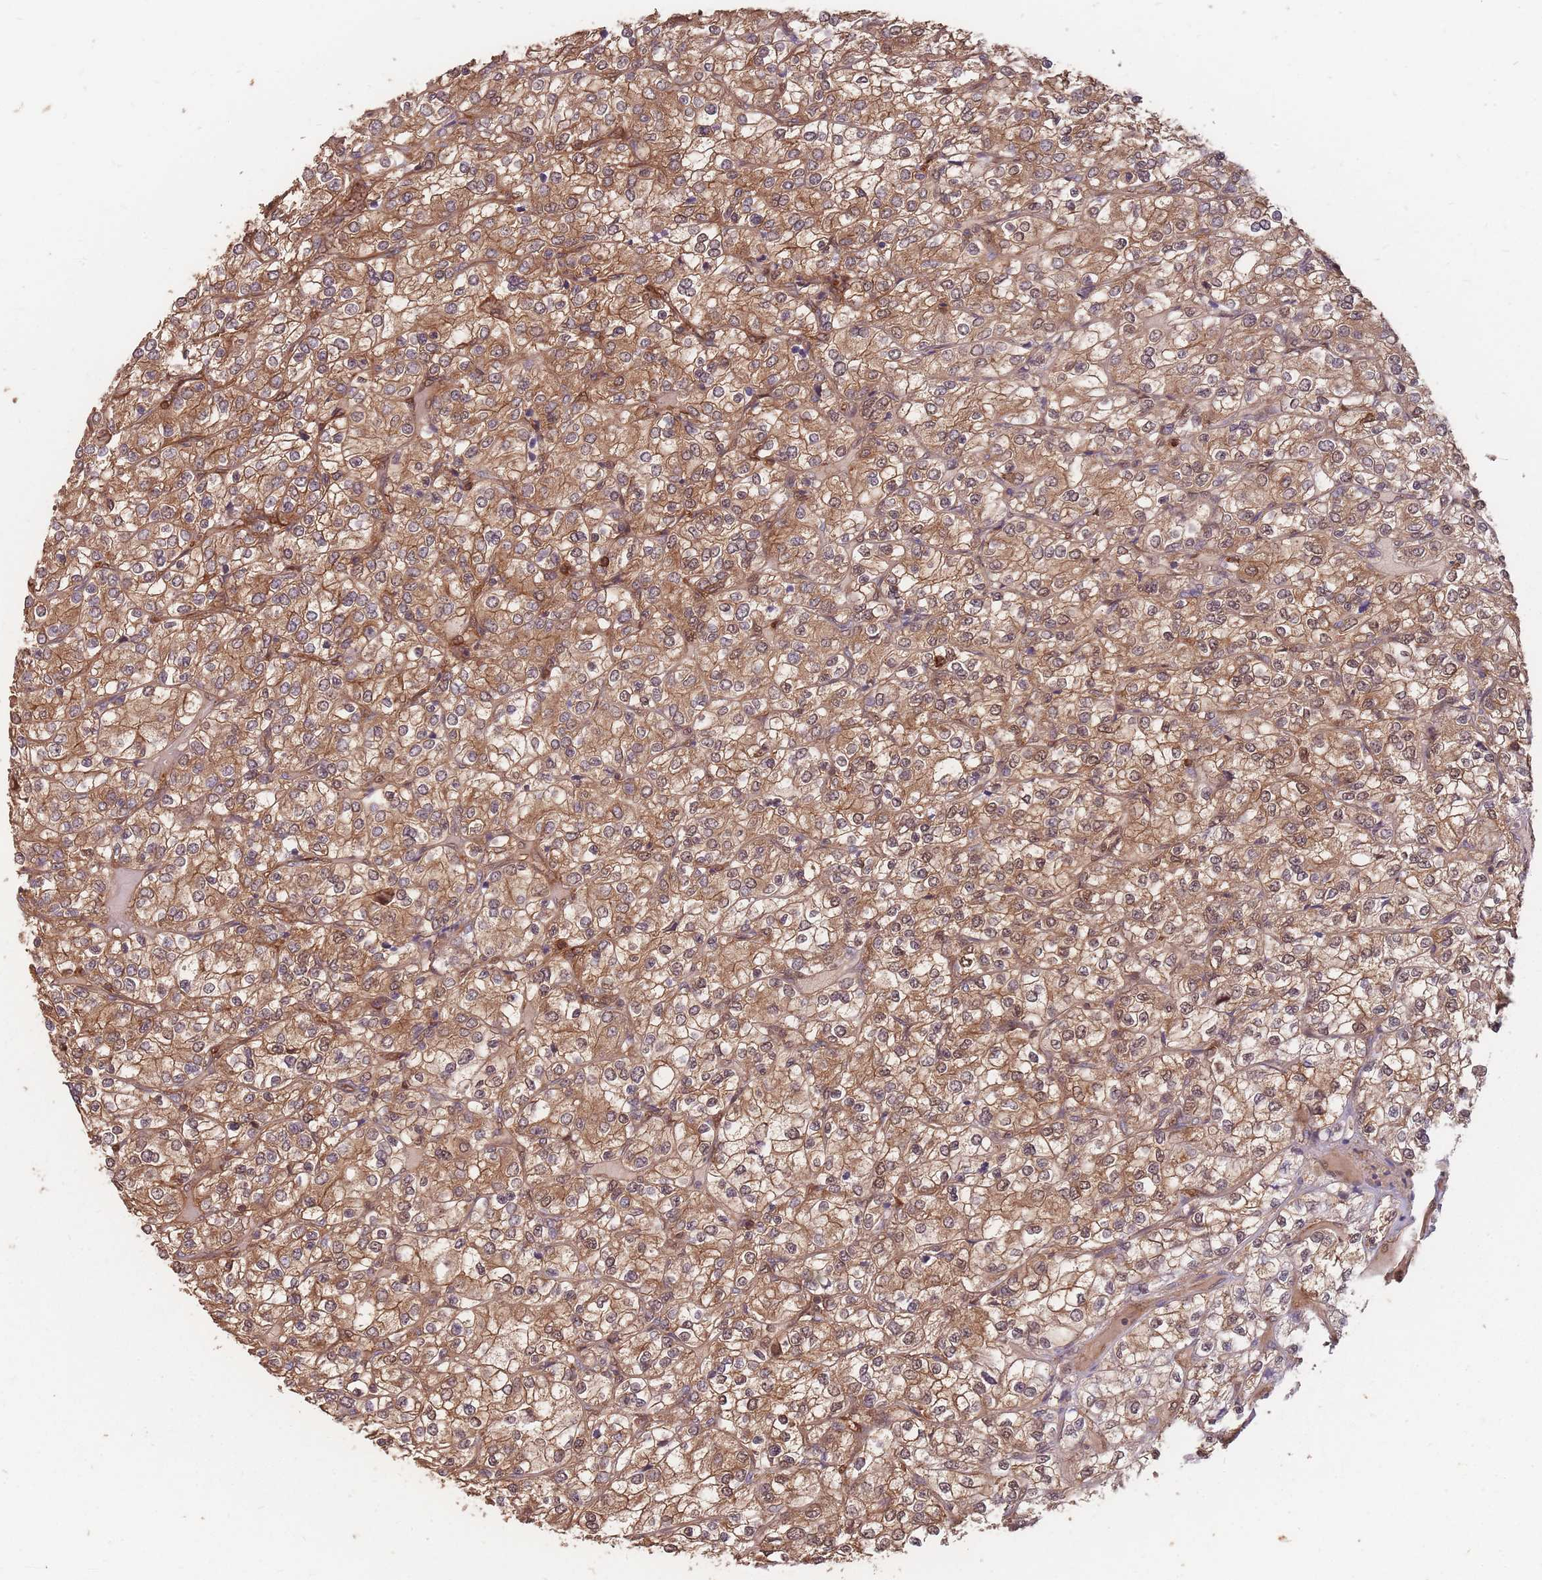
{"staining": {"intensity": "moderate", "quantity": ">75%", "location": "cytoplasmic/membranous"}, "tissue": "renal cancer", "cell_type": "Tumor cells", "image_type": "cancer", "snomed": [{"axis": "morphology", "description": "Adenocarcinoma, NOS"}, {"axis": "topography", "description": "Kidney"}], "caption": "IHC (DAB (3,3'-diaminobenzidine)) staining of renal adenocarcinoma demonstrates moderate cytoplasmic/membranous protein positivity in approximately >75% of tumor cells. The protein is stained brown, and the nuclei are stained in blue (DAB IHC with brightfield microscopy, high magnification).", "gene": "PLS3", "patient": {"sex": "male", "age": 80}}